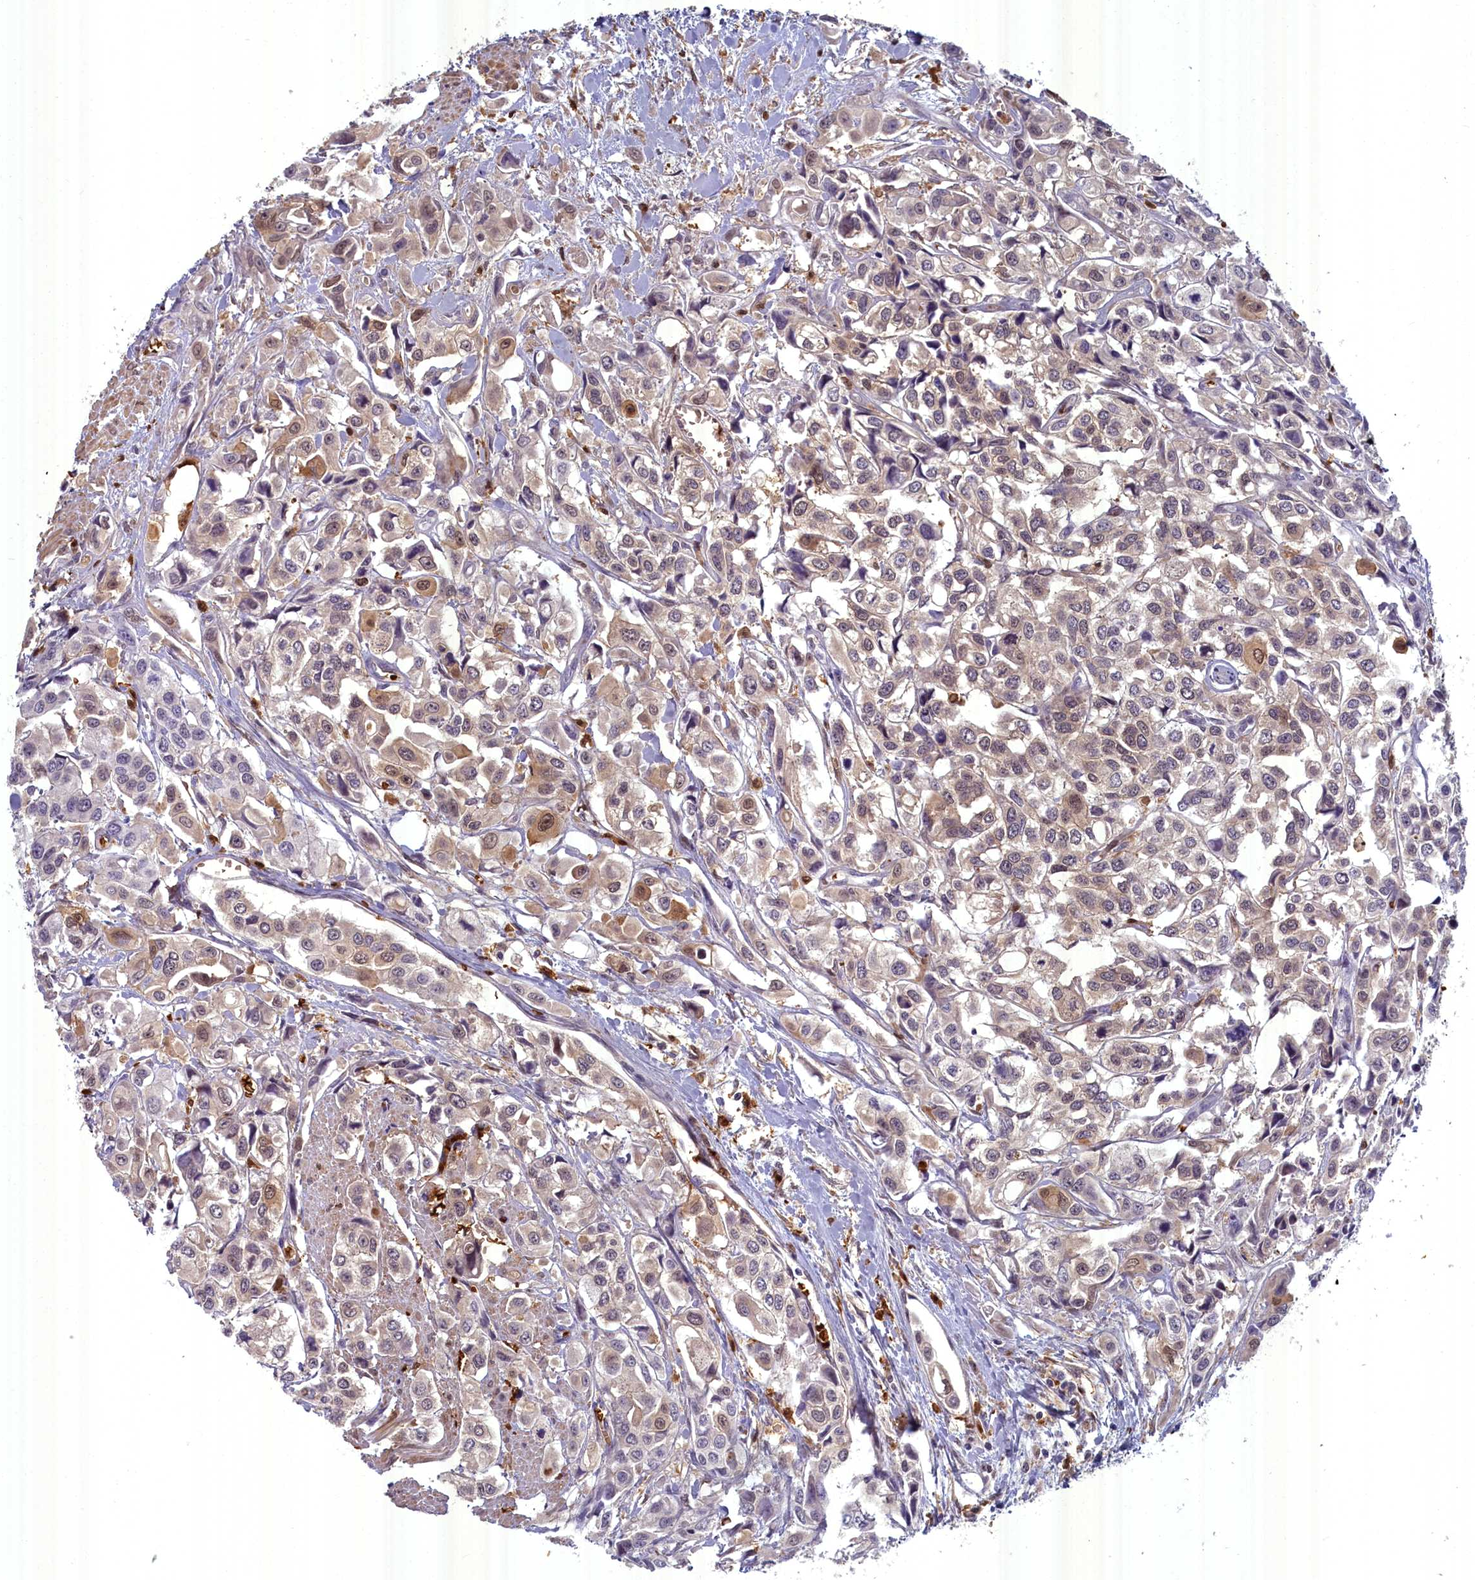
{"staining": {"intensity": "weak", "quantity": "<25%", "location": "cytoplasmic/membranous"}, "tissue": "urothelial cancer", "cell_type": "Tumor cells", "image_type": "cancer", "snomed": [{"axis": "morphology", "description": "Urothelial carcinoma, High grade"}, {"axis": "topography", "description": "Urinary bladder"}], "caption": "The photomicrograph reveals no significant expression in tumor cells of urothelial cancer.", "gene": "BLVRB", "patient": {"sex": "male", "age": 67}}